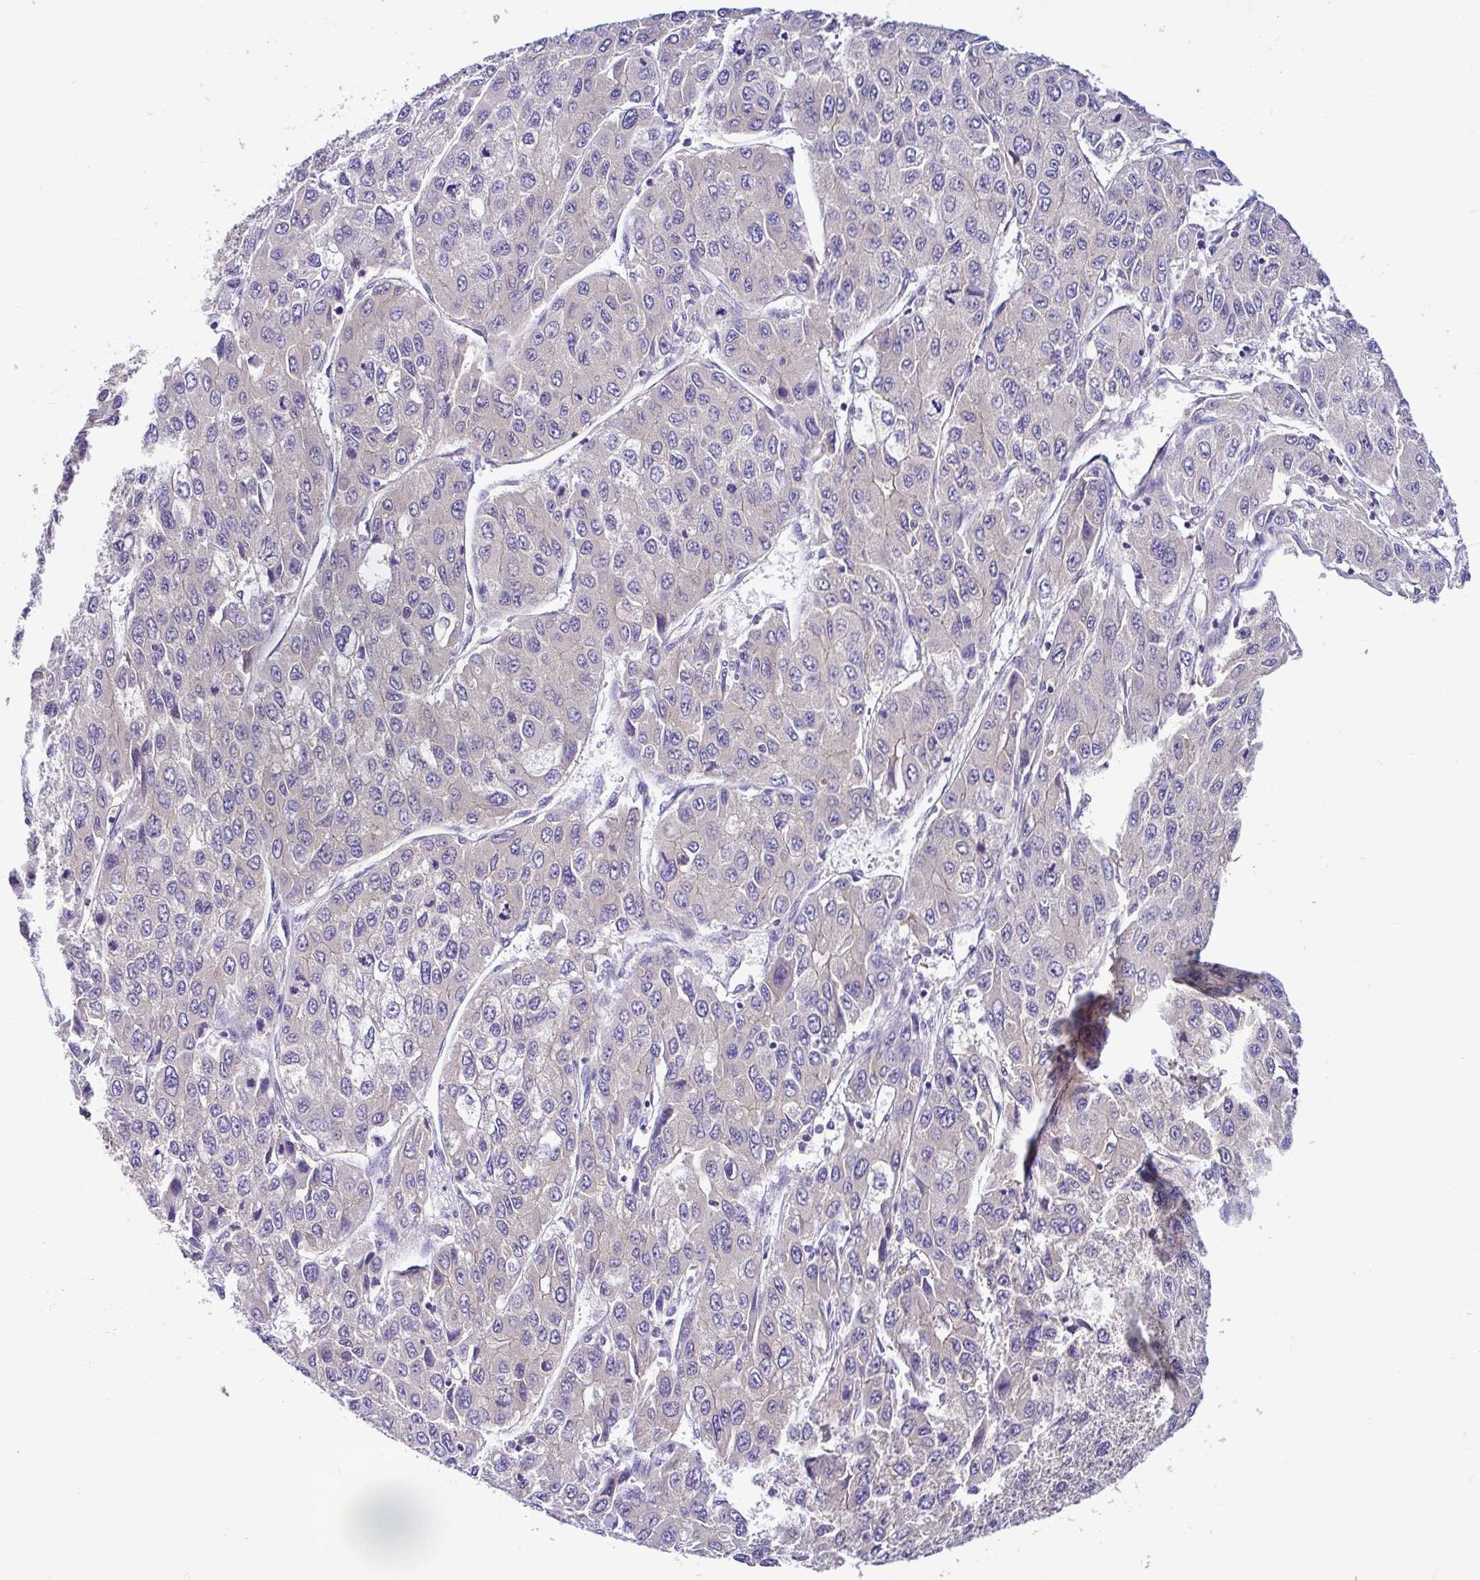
{"staining": {"intensity": "negative", "quantity": "none", "location": "none"}, "tissue": "liver cancer", "cell_type": "Tumor cells", "image_type": "cancer", "snomed": [{"axis": "morphology", "description": "Carcinoma, Hepatocellular, NOS"}, {"axis": "topography", "description": "Liver"}], "caption": "Photomicrograph shows no significant protein expression in tumor cells of liver hepatocellular carcinoma.", "gene": "LARS1", "patient": {"sex": "female", "age": 66}}